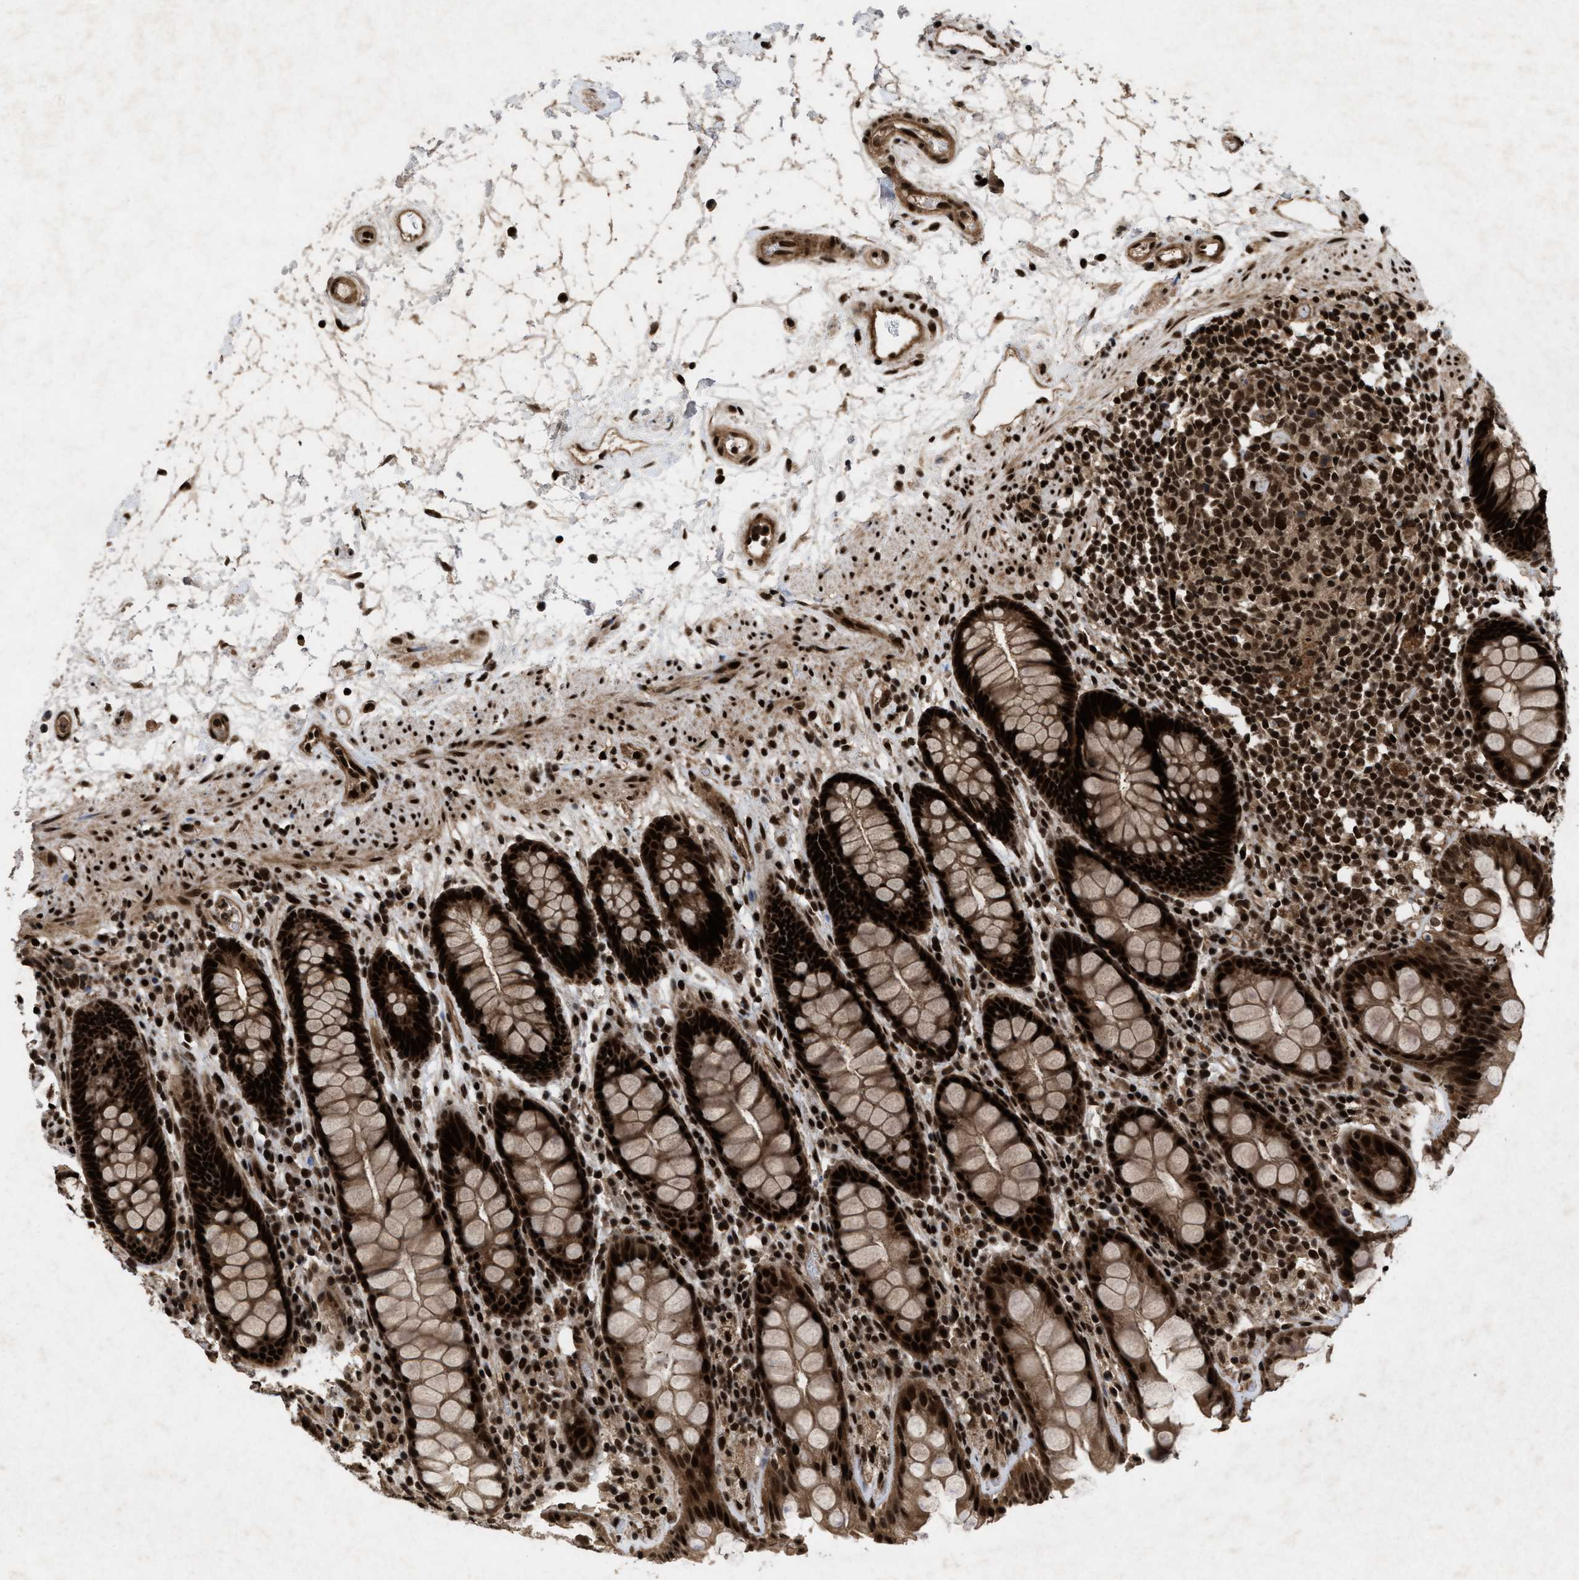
{"staining": {"intensity": "strong", "quantity": ">75%", "location": "cytoplasmic/membranous,nuclear"}, "tissue": "rectum", "cell_type": "Glandular cells", "image_type": "normal", "snomed": [{"axis": "morphology", "description": "Normal tissue, NOS"}, {"axis": "topography", "description": "Rectum"}], "caption": "Immunohistochemistry histopathology image of unremarkable human rectum stained for a protein (brown), which displays high levels of strong cytoplasmic/membranous,nuclear positivity in about >75% of glandular cells.", "gene": "WIZ", "patient": {"sex": "male", "age": 64}}